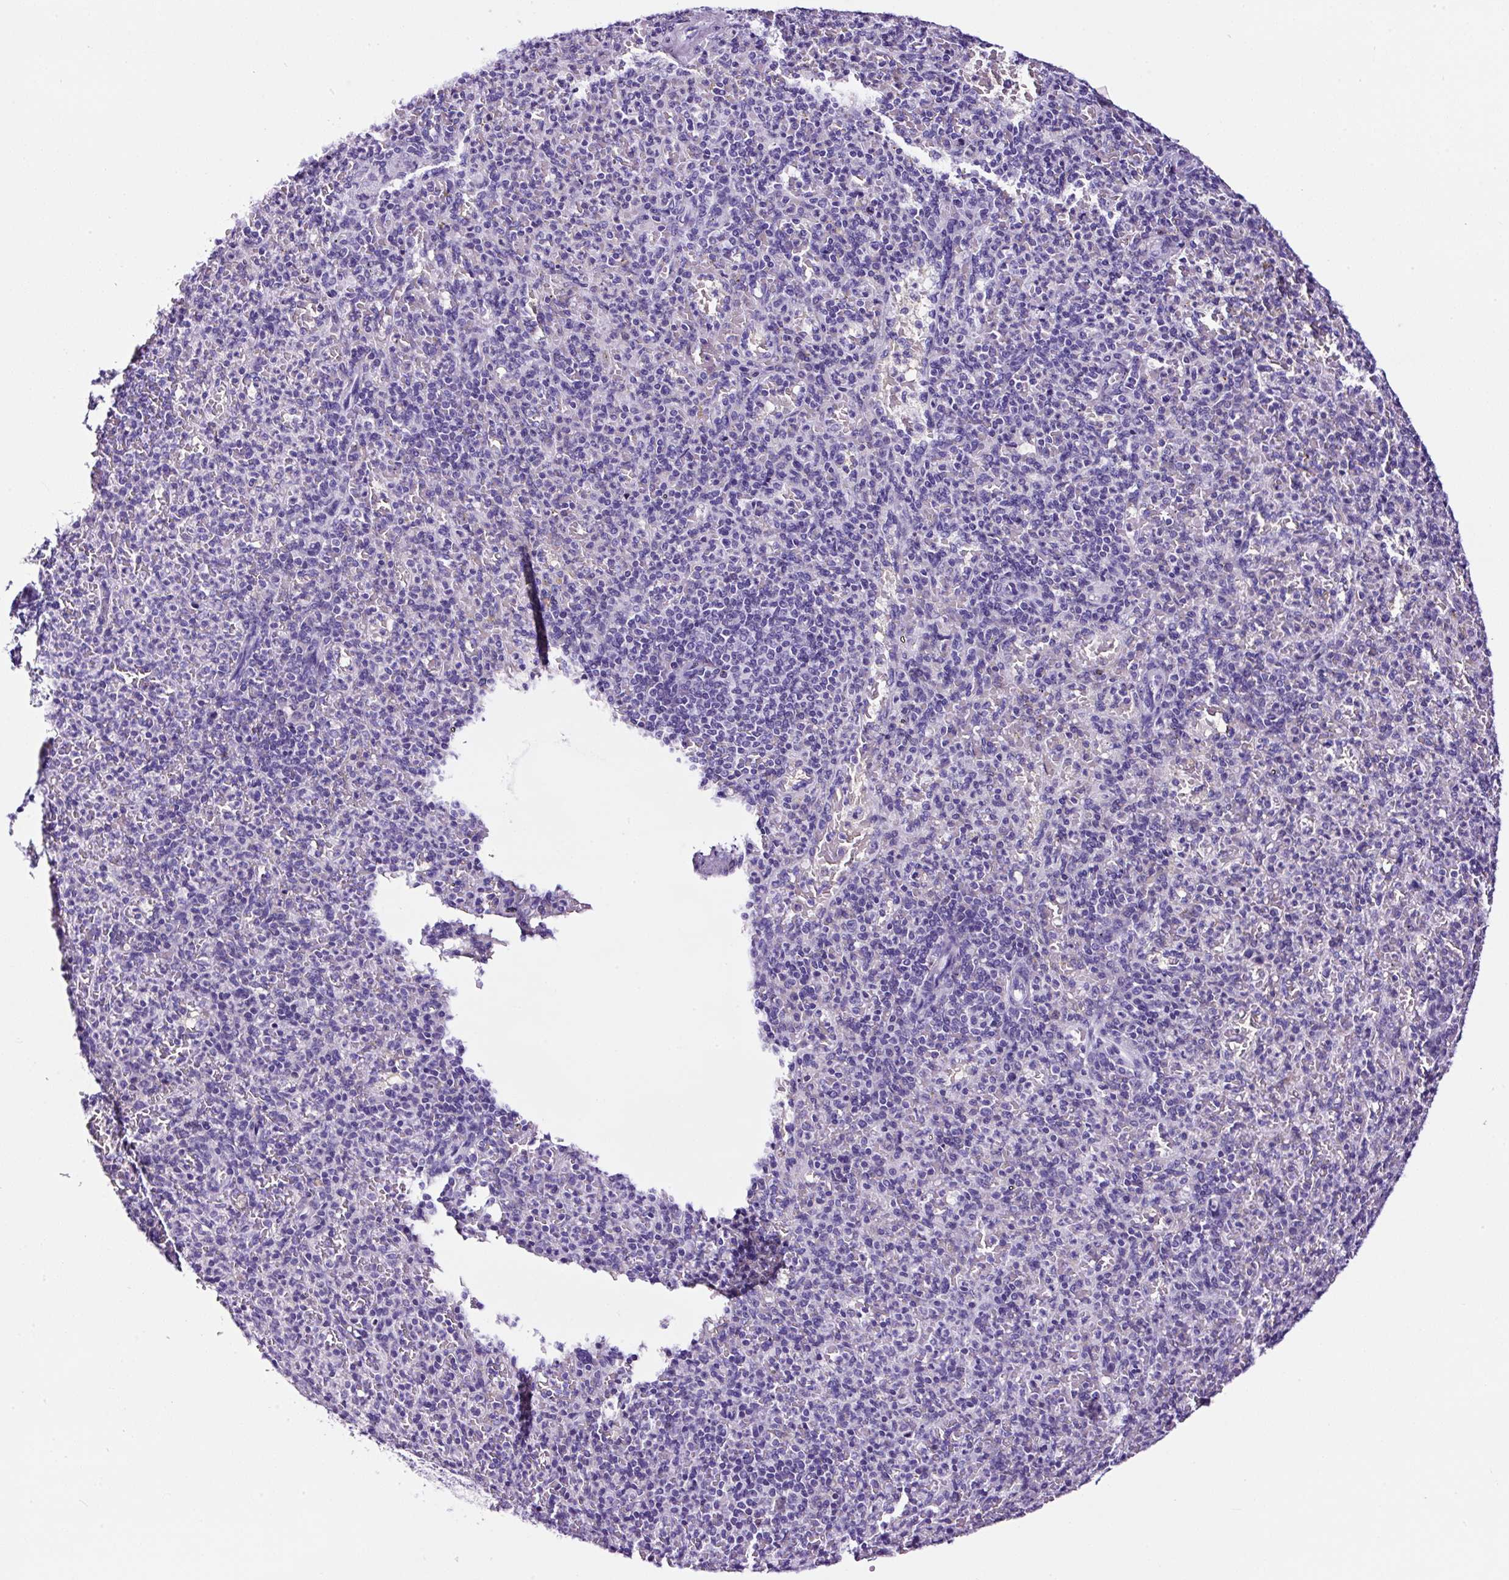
{"staining": {"intensity": "negative", "quantity": "none", "location": "none"}, "tissue": "spleen", "cell_type": "Cells in red pulp", "image_type": "normal", "snomed": [{"axis": "morphology", "description": "Normal tissue, NOS"}, {"axis": "topography", "description": "Spleen"}], "caption": "IHC micrograph of unremarkable spleen: spleen stained with DAB demonstrates no significant protein positivity in cells in red pulp. Brightfield microscopy of immunohistochemistry (IHC) stained with DAB (brown) and hematoxylin (blue), captured at high magnification.", "gene": "TAFA3", "patient": {"sex": "female", "age": 74}}